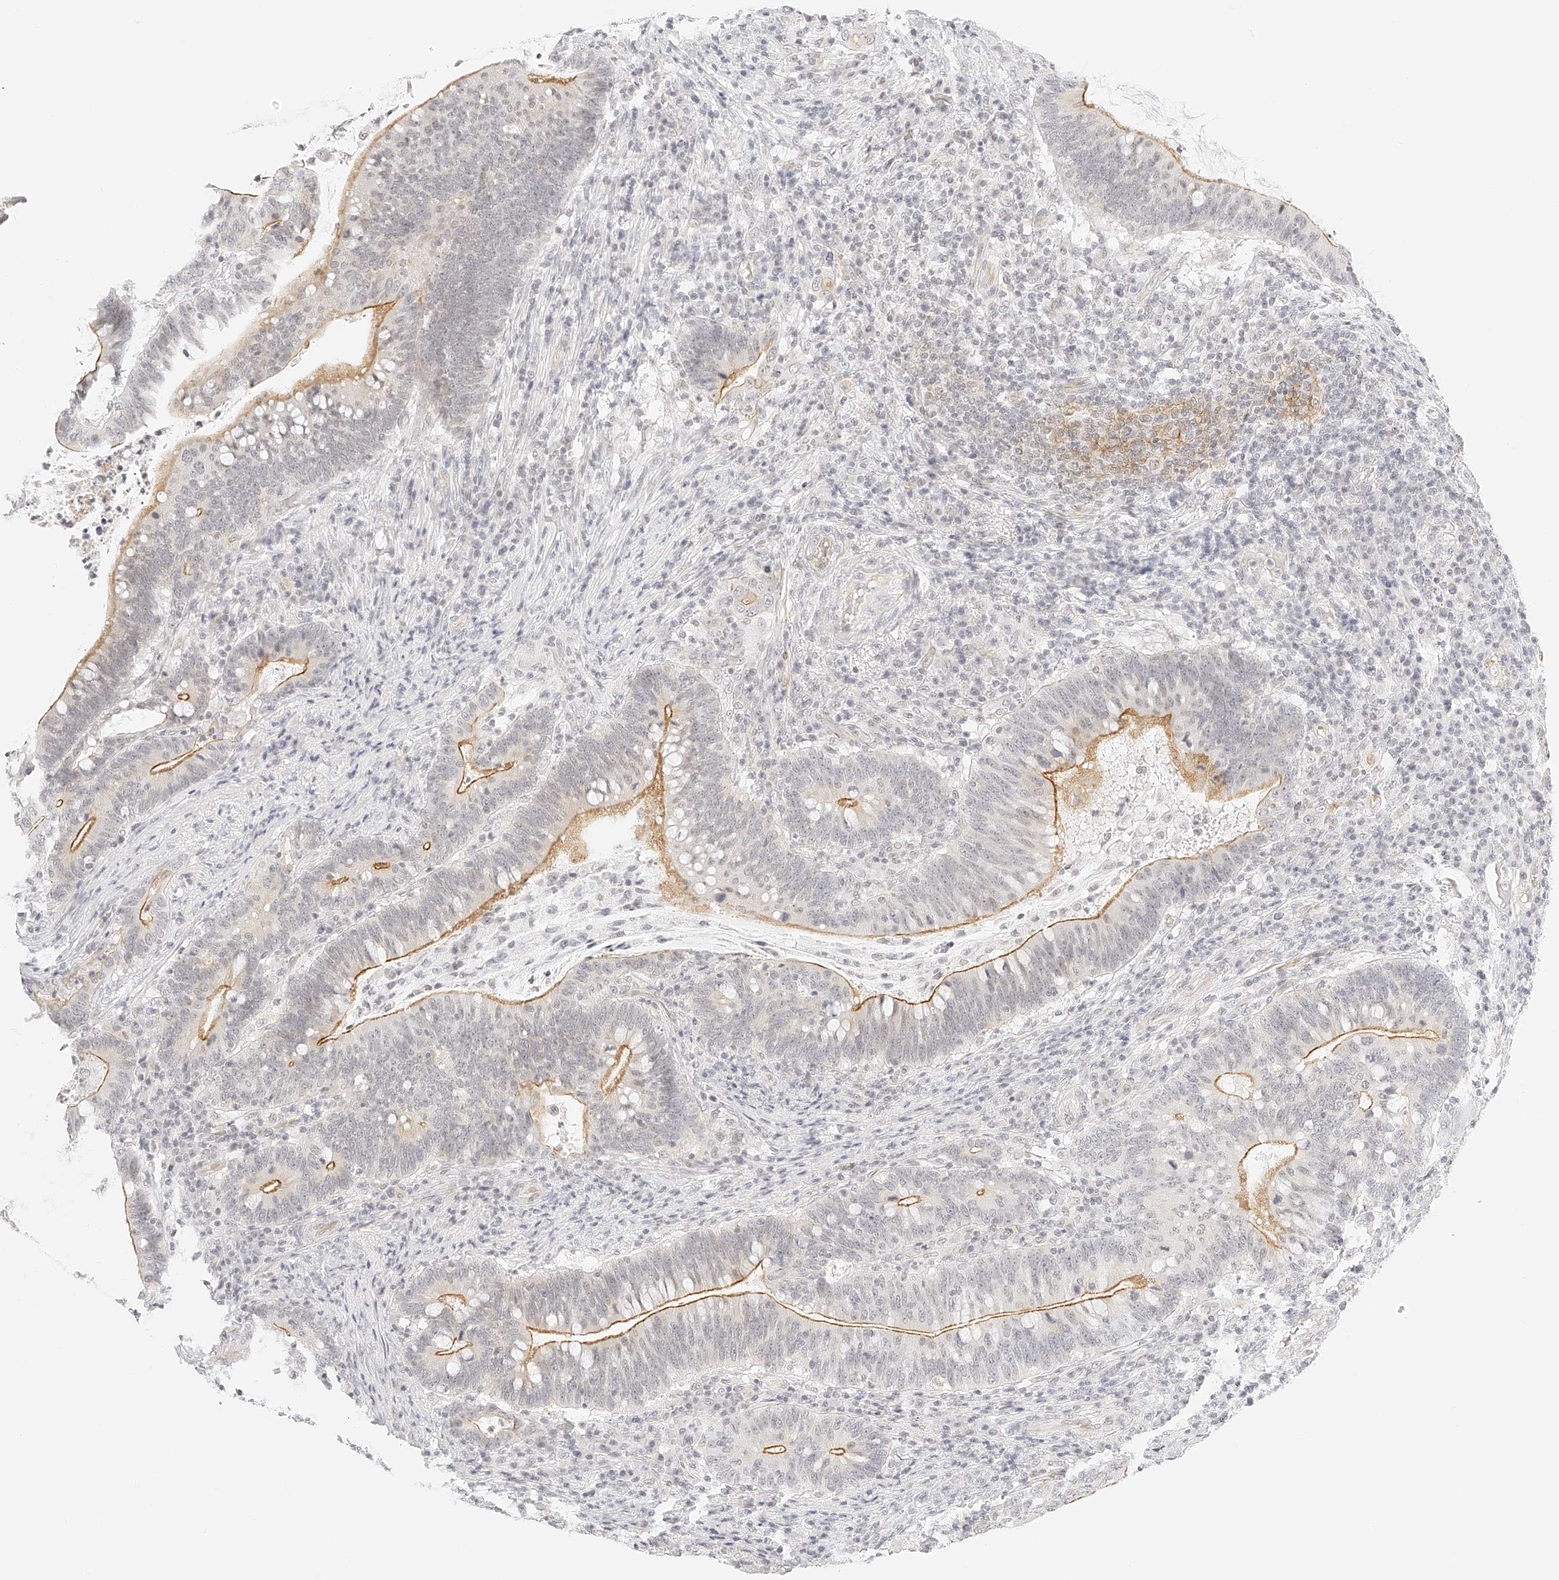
{"staining": {"intensity": "moderate", "quantity": "25%-75%", "location": "cytoplasmic/membranous"}, "tissue": "colorectal cancer", "cell_type": "Tumor cells", "image_type": "cancer", "snomed": [{"axis": "morphology", "description": "Adenocarcinoma, NOS"}, {"axis": "topography", "description": "Colon"}], "caption": "Immunohistochemical staining of human colorectal cancer demonstrates medium levels of moderate cytoplasmic/membranous protein staining in about 25%-75% of tumor cells.", "gene": "ZFP69", "patient": {"sex": "female", "age": 66}}